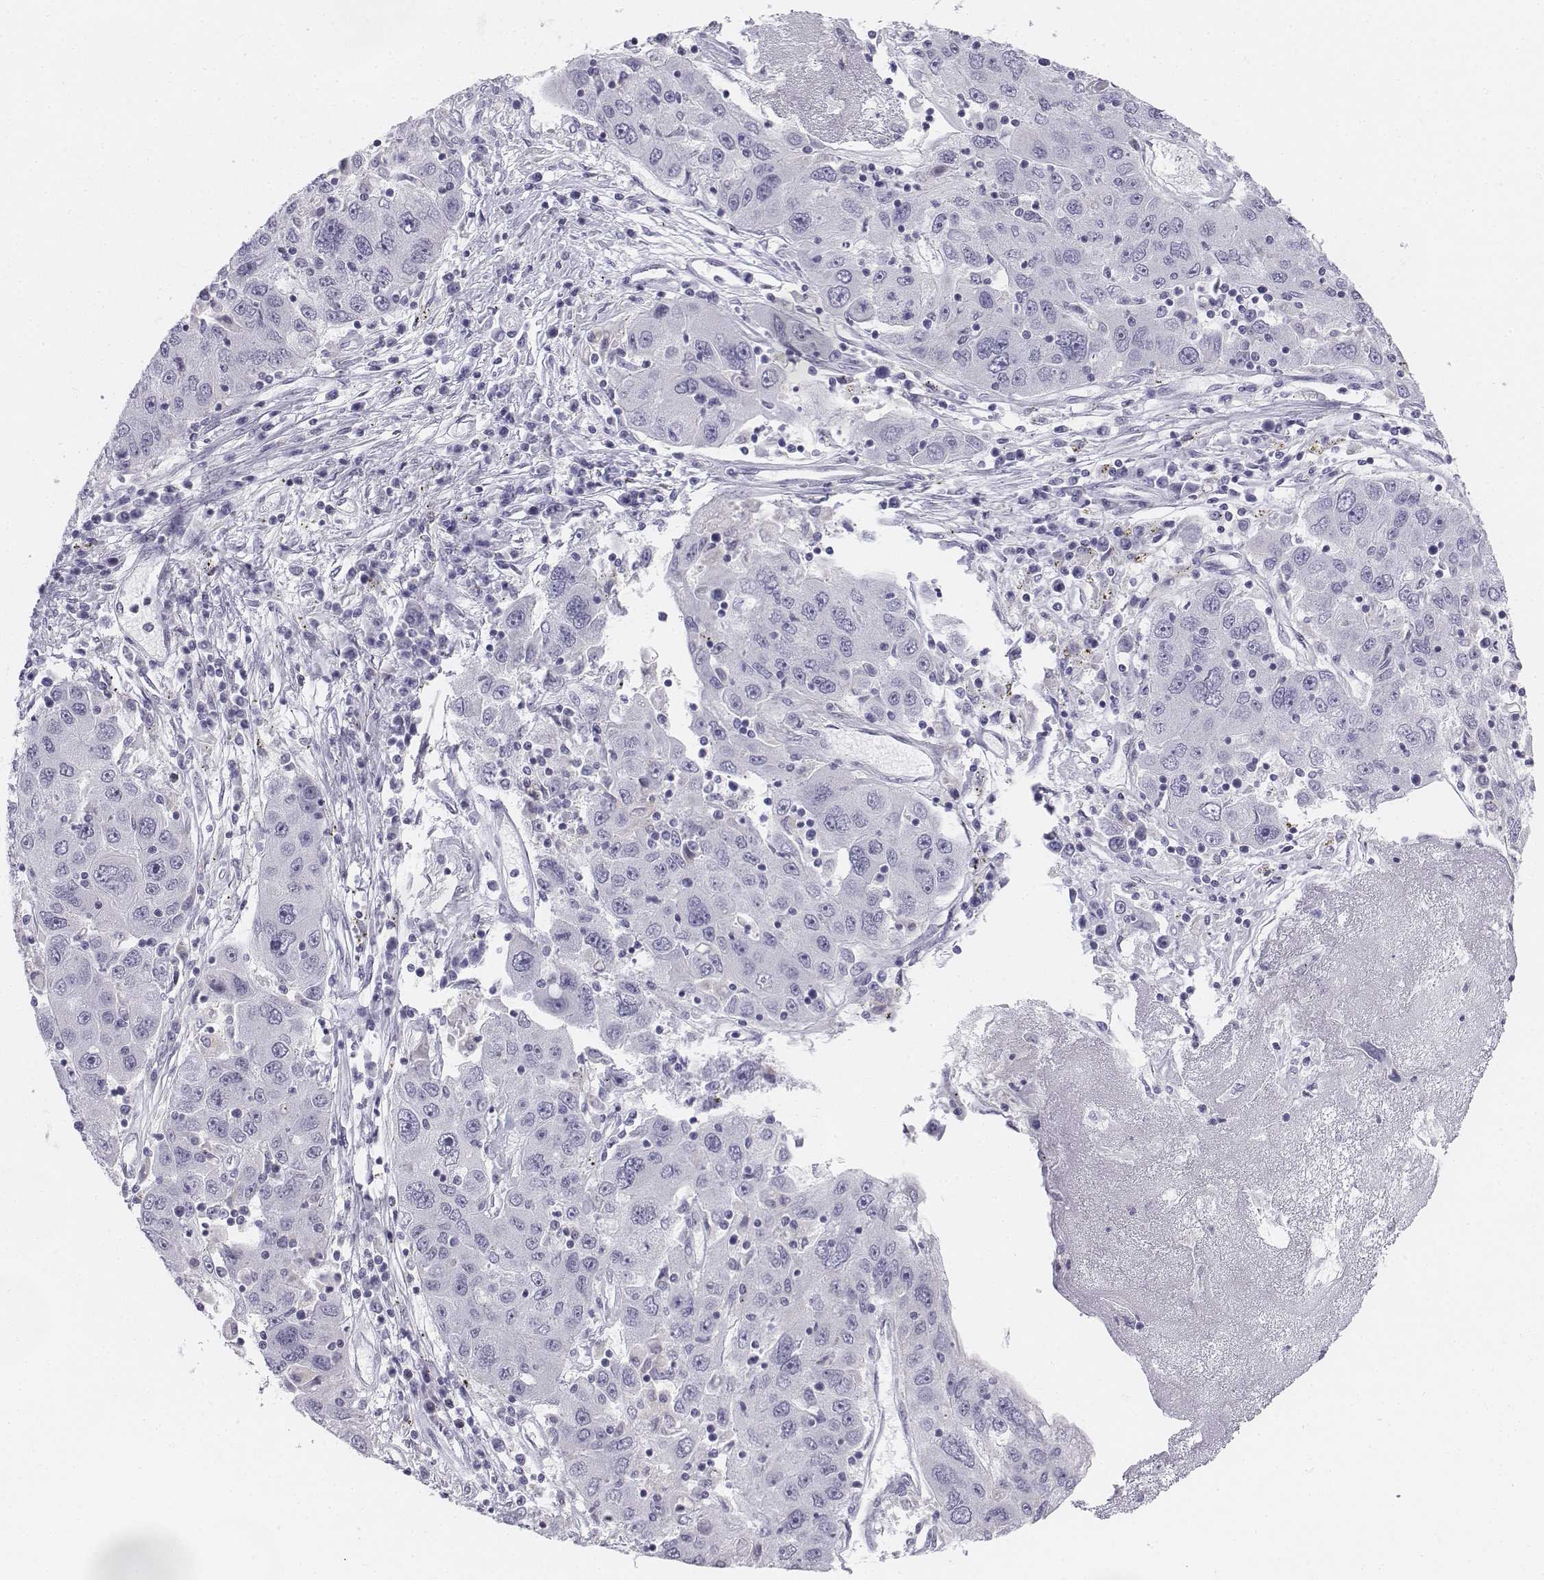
{"staining": {"intensity": "negative", "quantity": "none", "location": "none"}, "tissue": "stomach cancer", "cell_type": "Tumor cells", "image_type": "cancer", "snomed": [{"axis": "morphology", "description": "Adenocarcinoma, NOS"}, {"axis": "topography", "description": "Stomach"}], "caption": "The photomicrograph displays no significant staining in tumor cells of stomach adenocarcinoma.", "gene": "TH", "patient": {"sex": "male", "age": 56}}